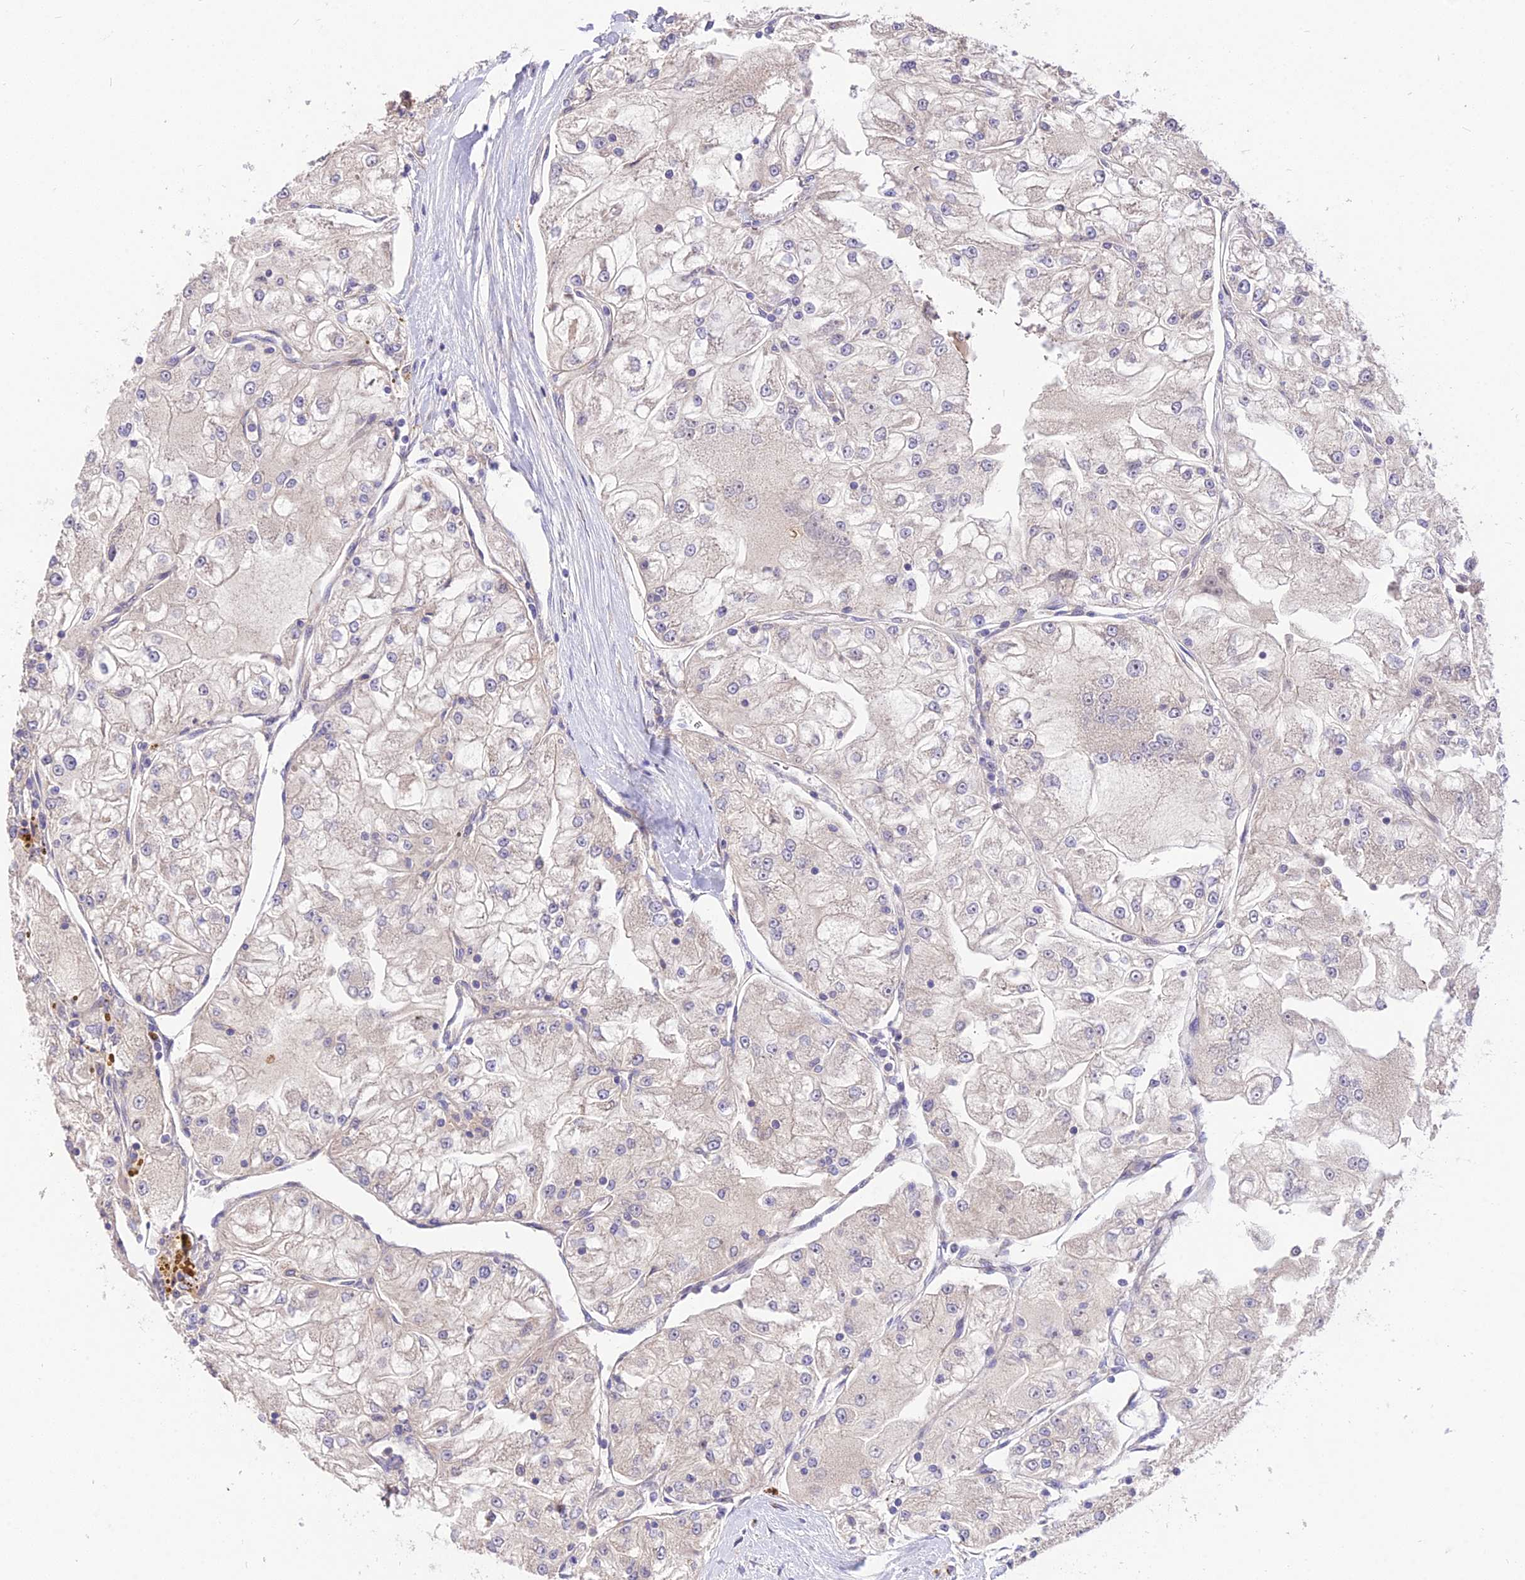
{"staining": {"intensity": "negative", "quantity": "none", "location": "none"}, "tissue": "renal cancer", "cell_type": "Tumor cells", "image_type": "cancer", "snomed": [{"axis": "morphology", "description": "Adenocarcinoma, NOS"}, {"axis": "topography", "description": "Kidney"}], "caption": "This is an IHC photomicrograph of human renal cancer. There is no expression in tumor cells.", "gene": "ROCK1", "patient": {"sex": "female", "age": 72}}